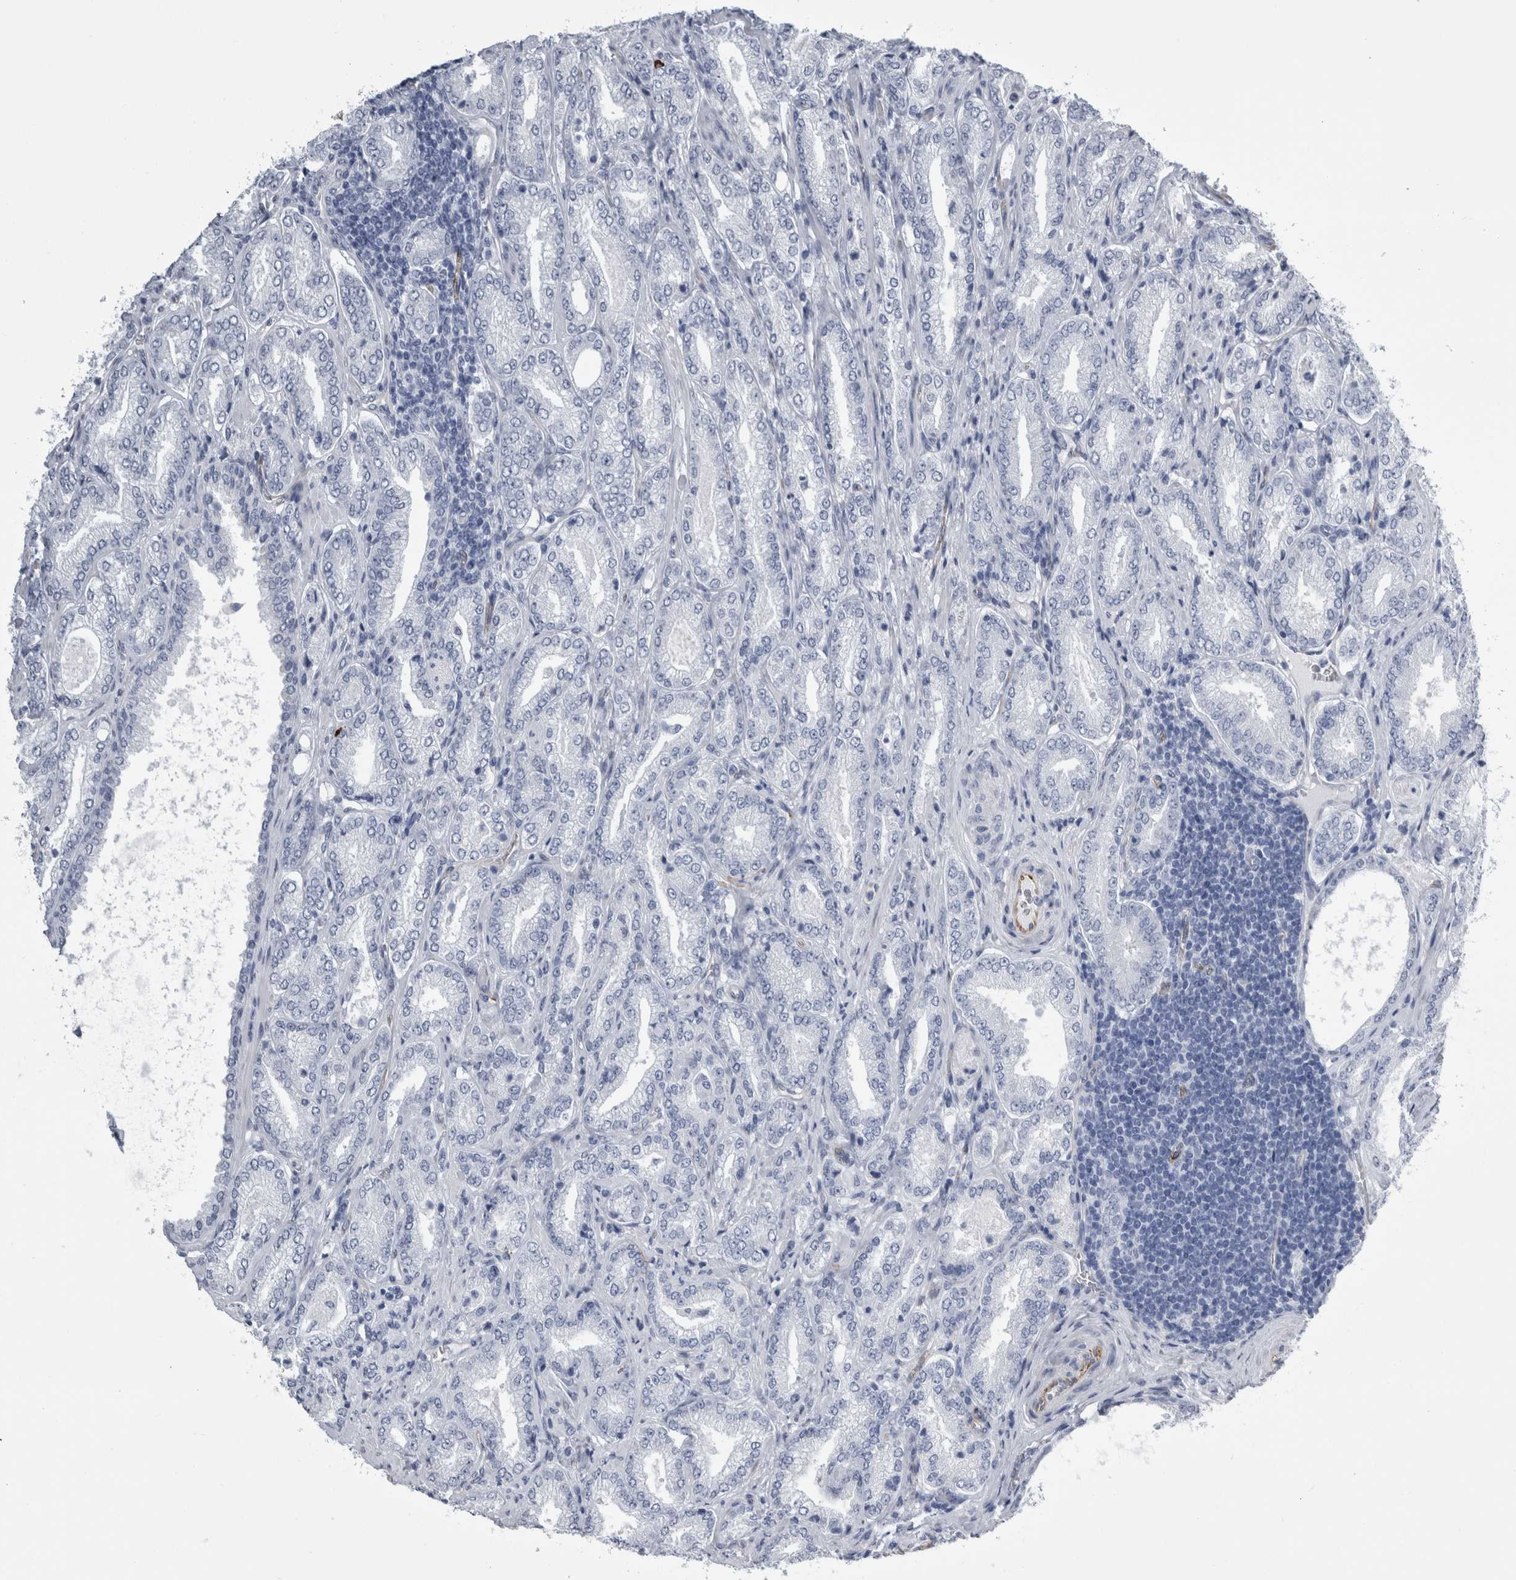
{"staining": {"intensity": "negative", "quantity": "none", "location": "none"}, "tissue": "prostate cancer", "cell_type": "Tumor cells", "image_type": "cancer", "snomed": [{"axis": "morphology", "description": "Adenocarcinoma, Low grade"}, {"axis": "topography", "description": "Prostate"}], "caption": "Protein analysis of adenocarcinoma (low-grade) (prostate) reveals no significant positivity in tumor cells.", "gene": "VWDE", "patient": {"sex": "male", "age": 62}}